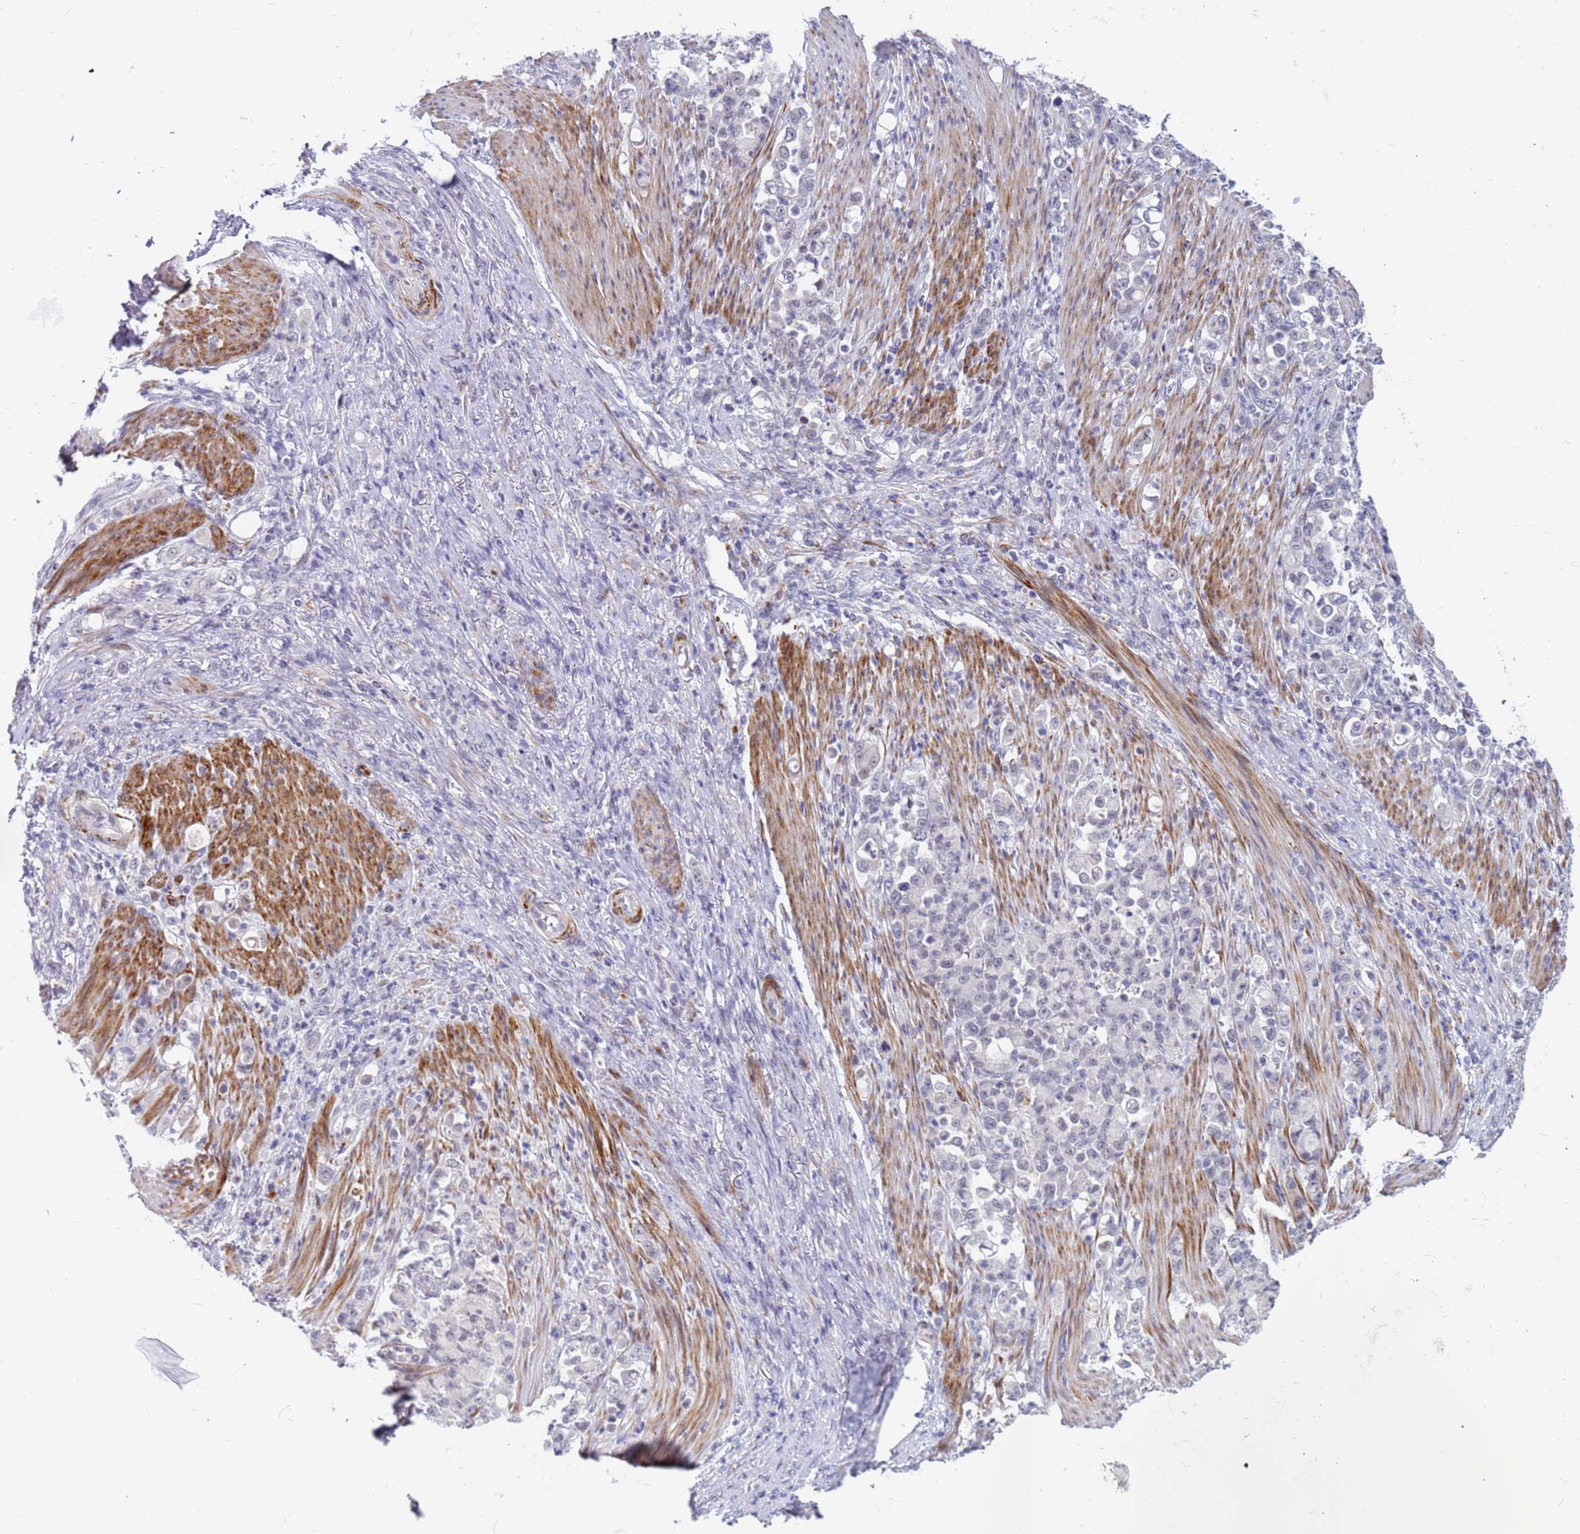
{"staining": {"intensity": "negative", "quantity": "none", "location": "none"}, "tissue": "stomach cancer", "cell_type": "Tumor cells", "image_type": "cancer", "snomed": [{"axis": "morphology", "description": "Normal tissue, NOS"}, {"axis": "morphology", "description": "Adenocarcinoma, NOS"}, {"axis": "topography", "description": "Stomach"}], "caption": "There is no significant expression in tumor cells of stomach cancer.", "gene": "CXorf65", "patient": {"sex": "female", "age": 79}}